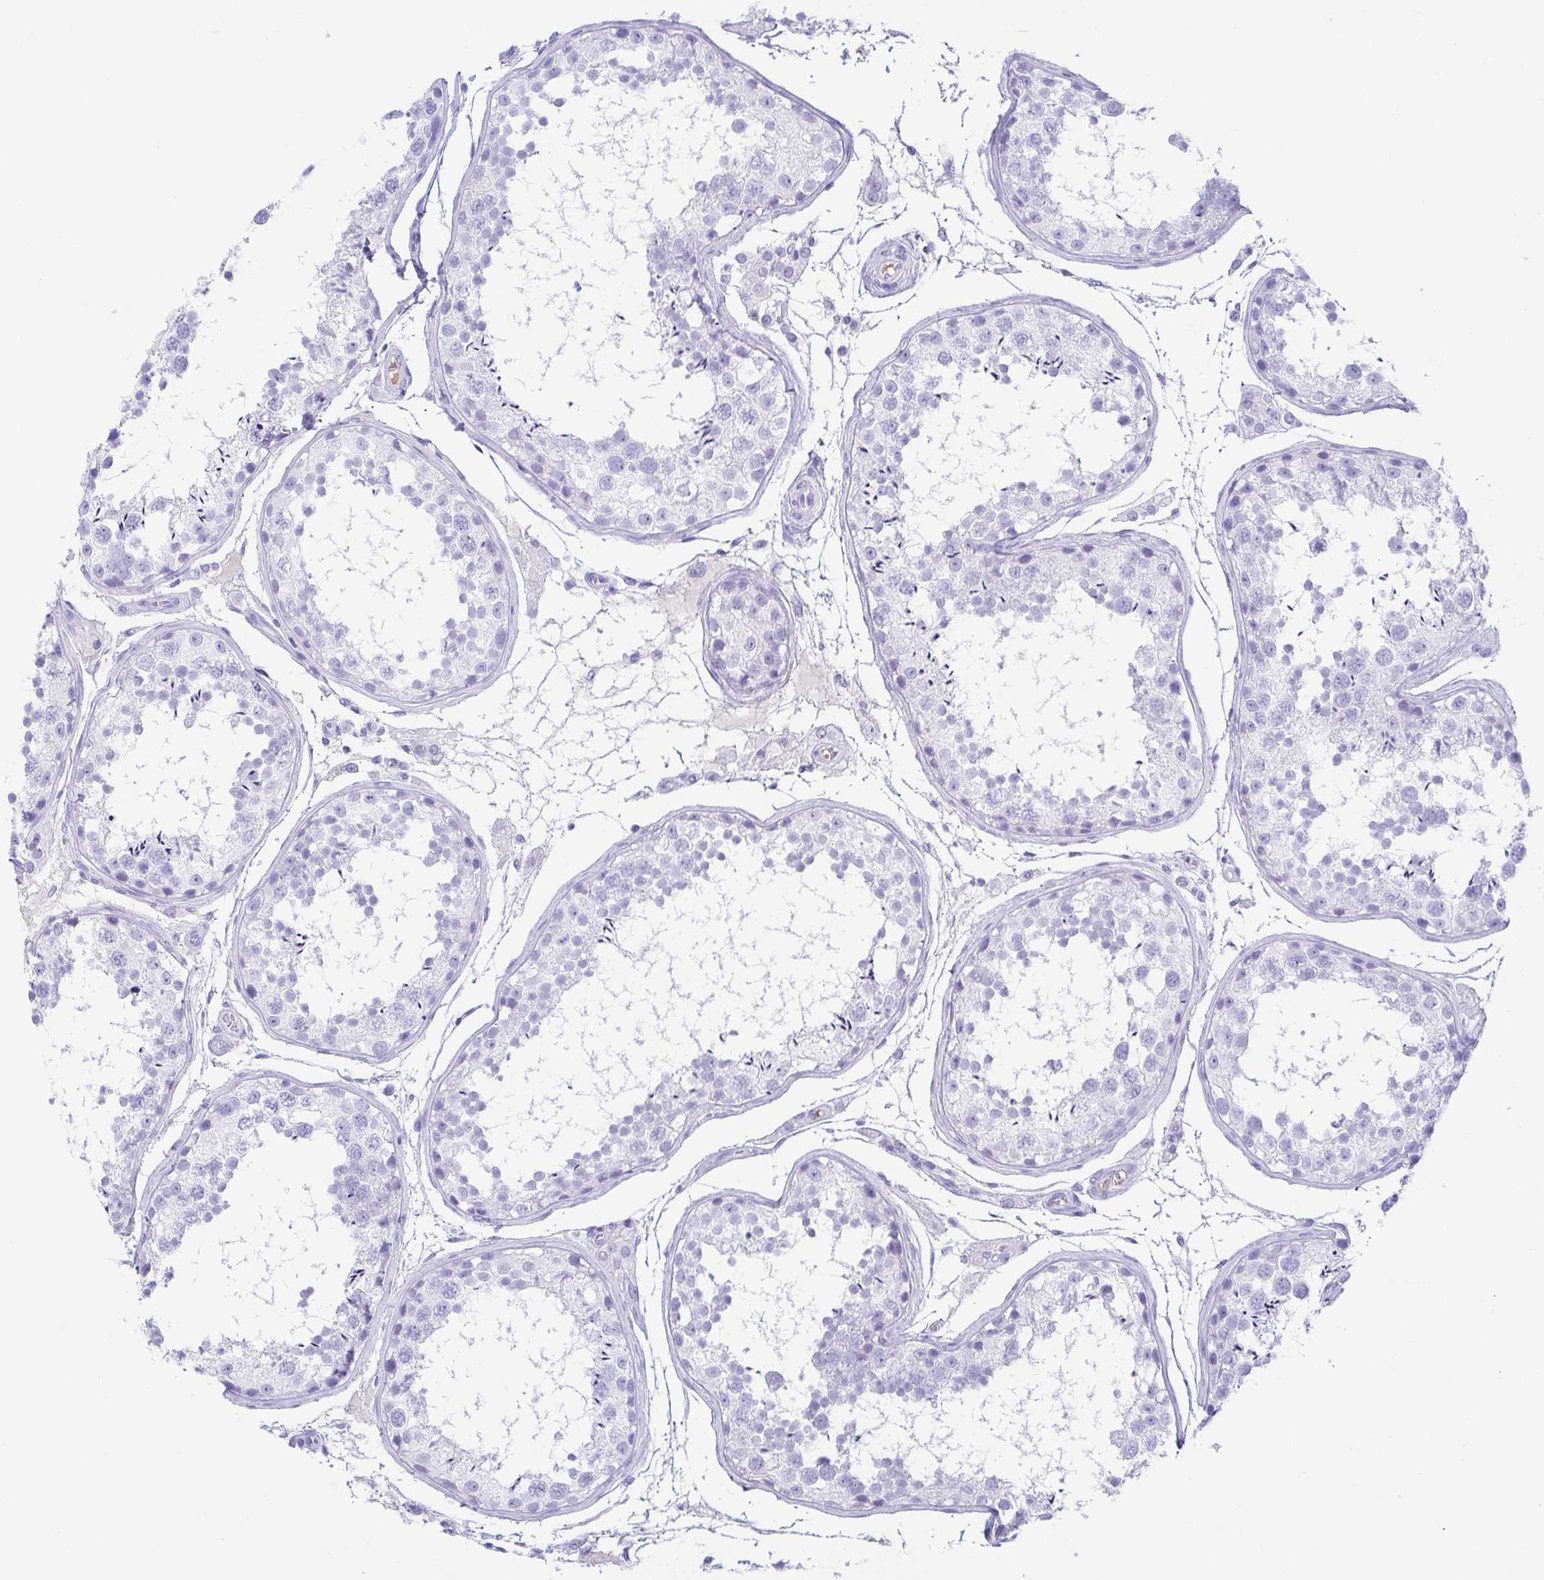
{"staining": {"intensity": "negative", "quantity": "none", "location": "none"}, "tissue": "testis", "cell_type": "Cells in seminiferous ducts", "image_type": "normal", "snomed": [{"axis": "morphology", "description": "Normal tissue, NOS"}, {"axis": "topography", "description": "Testis"}], "caption": "Micrograph shows no protein positivity in cells in seminiferous ducts of normal testis. (DAB IHC with hematoxylin counter stain).", "gene": "GKN1", "patient": {"sex": "male", "age": 29}}